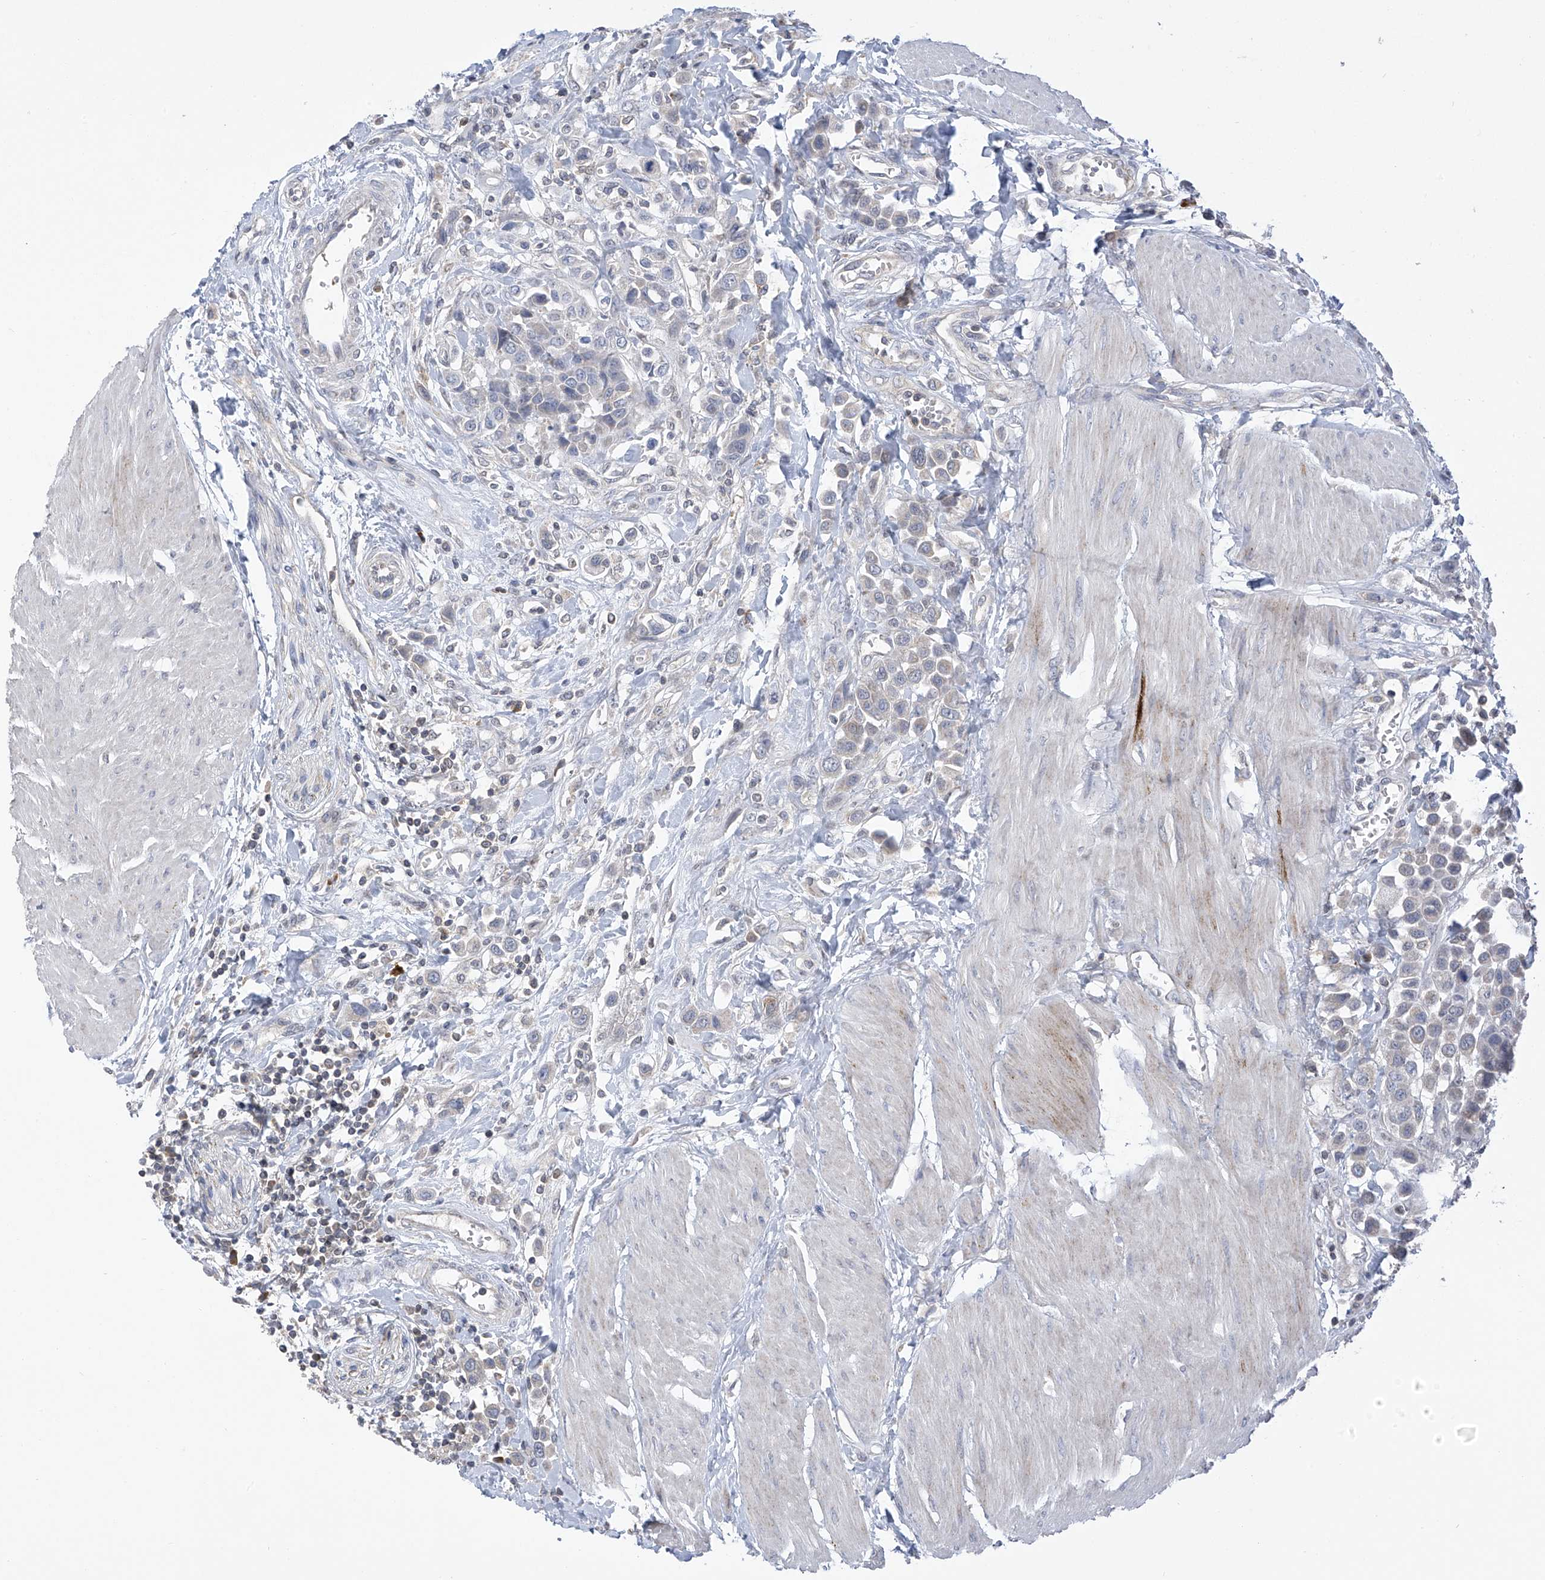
{"staining": {"intensity": "negative", "quantity": "none", "location": "none"}, "tissue": "urothelial cancer", "cell_type": "Tumor cells", "image_type": "cancer", "snomed": [{"axis": "morphology", "description": "Urothelial carcinoma, High grade"}, {"axis": "topography", "description": "Urinary bladder"}], "caption": "High-grade urothelial carcinoma stained for a protein using IHC demonstrates no positivity tumor cells.", "gene": "SLCO4A1", "patient": {"sex": "male", "age": 50}}